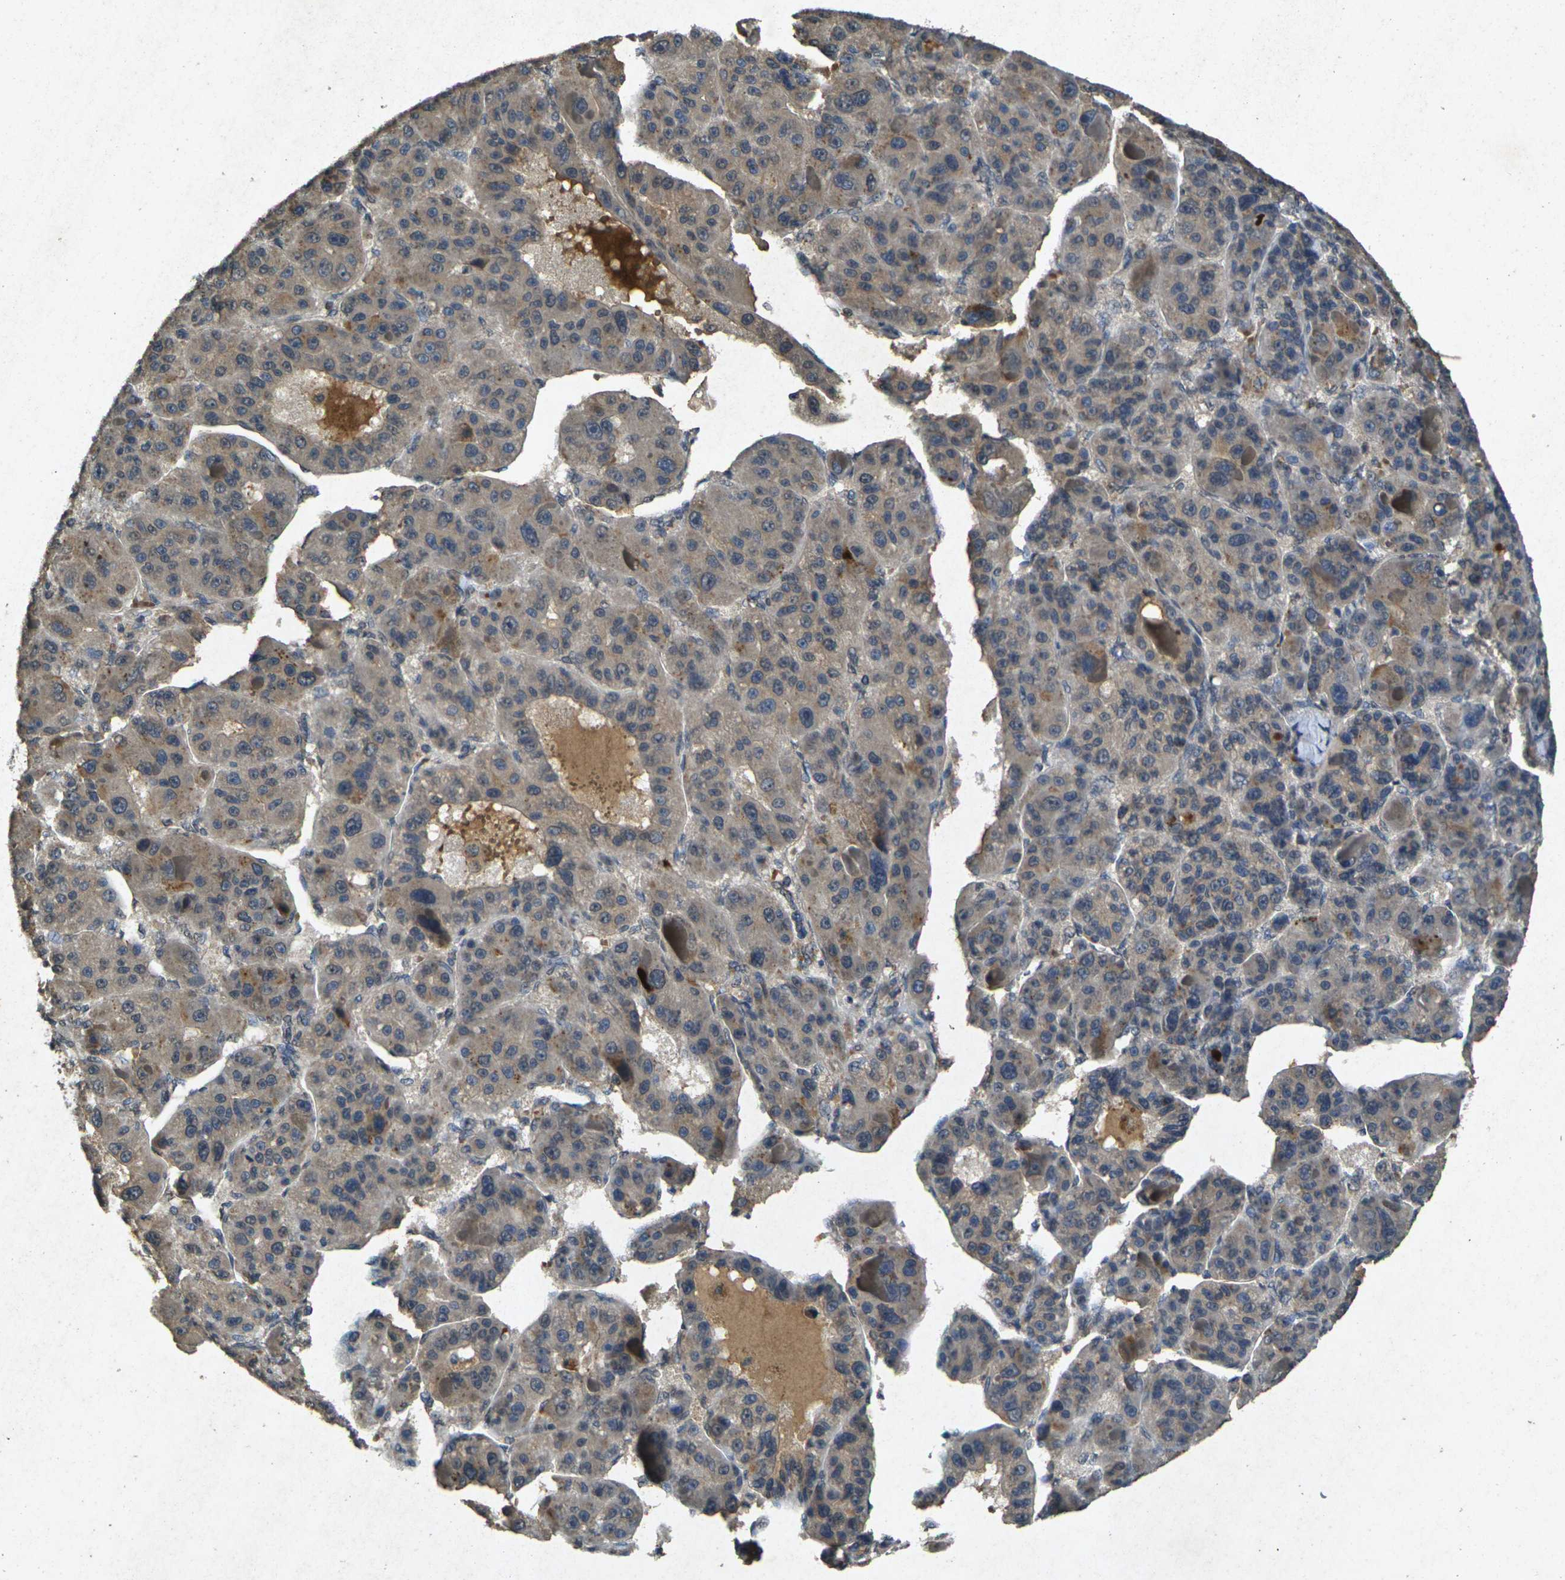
{"staining": {"intensity": "moderate", "quantity": ">75%", "location": "cytoplasmic/membranous"}, "tissue": "liver cancer", "cell_type": "Tumor cells", "image_type": "cancer", "snomed": [{"axis": "morphology", "description": "Carcinoma, Hepatocellular, NOS"}, {"axis": "topography", "description": "Liver"}], "caption": "Moderate cytoplasmic/membranous staining is appreciated in about >75% of tumor cells in liver hepatocellular carcinoma.", "gene": "RGMA", "patient": {"sex": "male", "age": 76}}